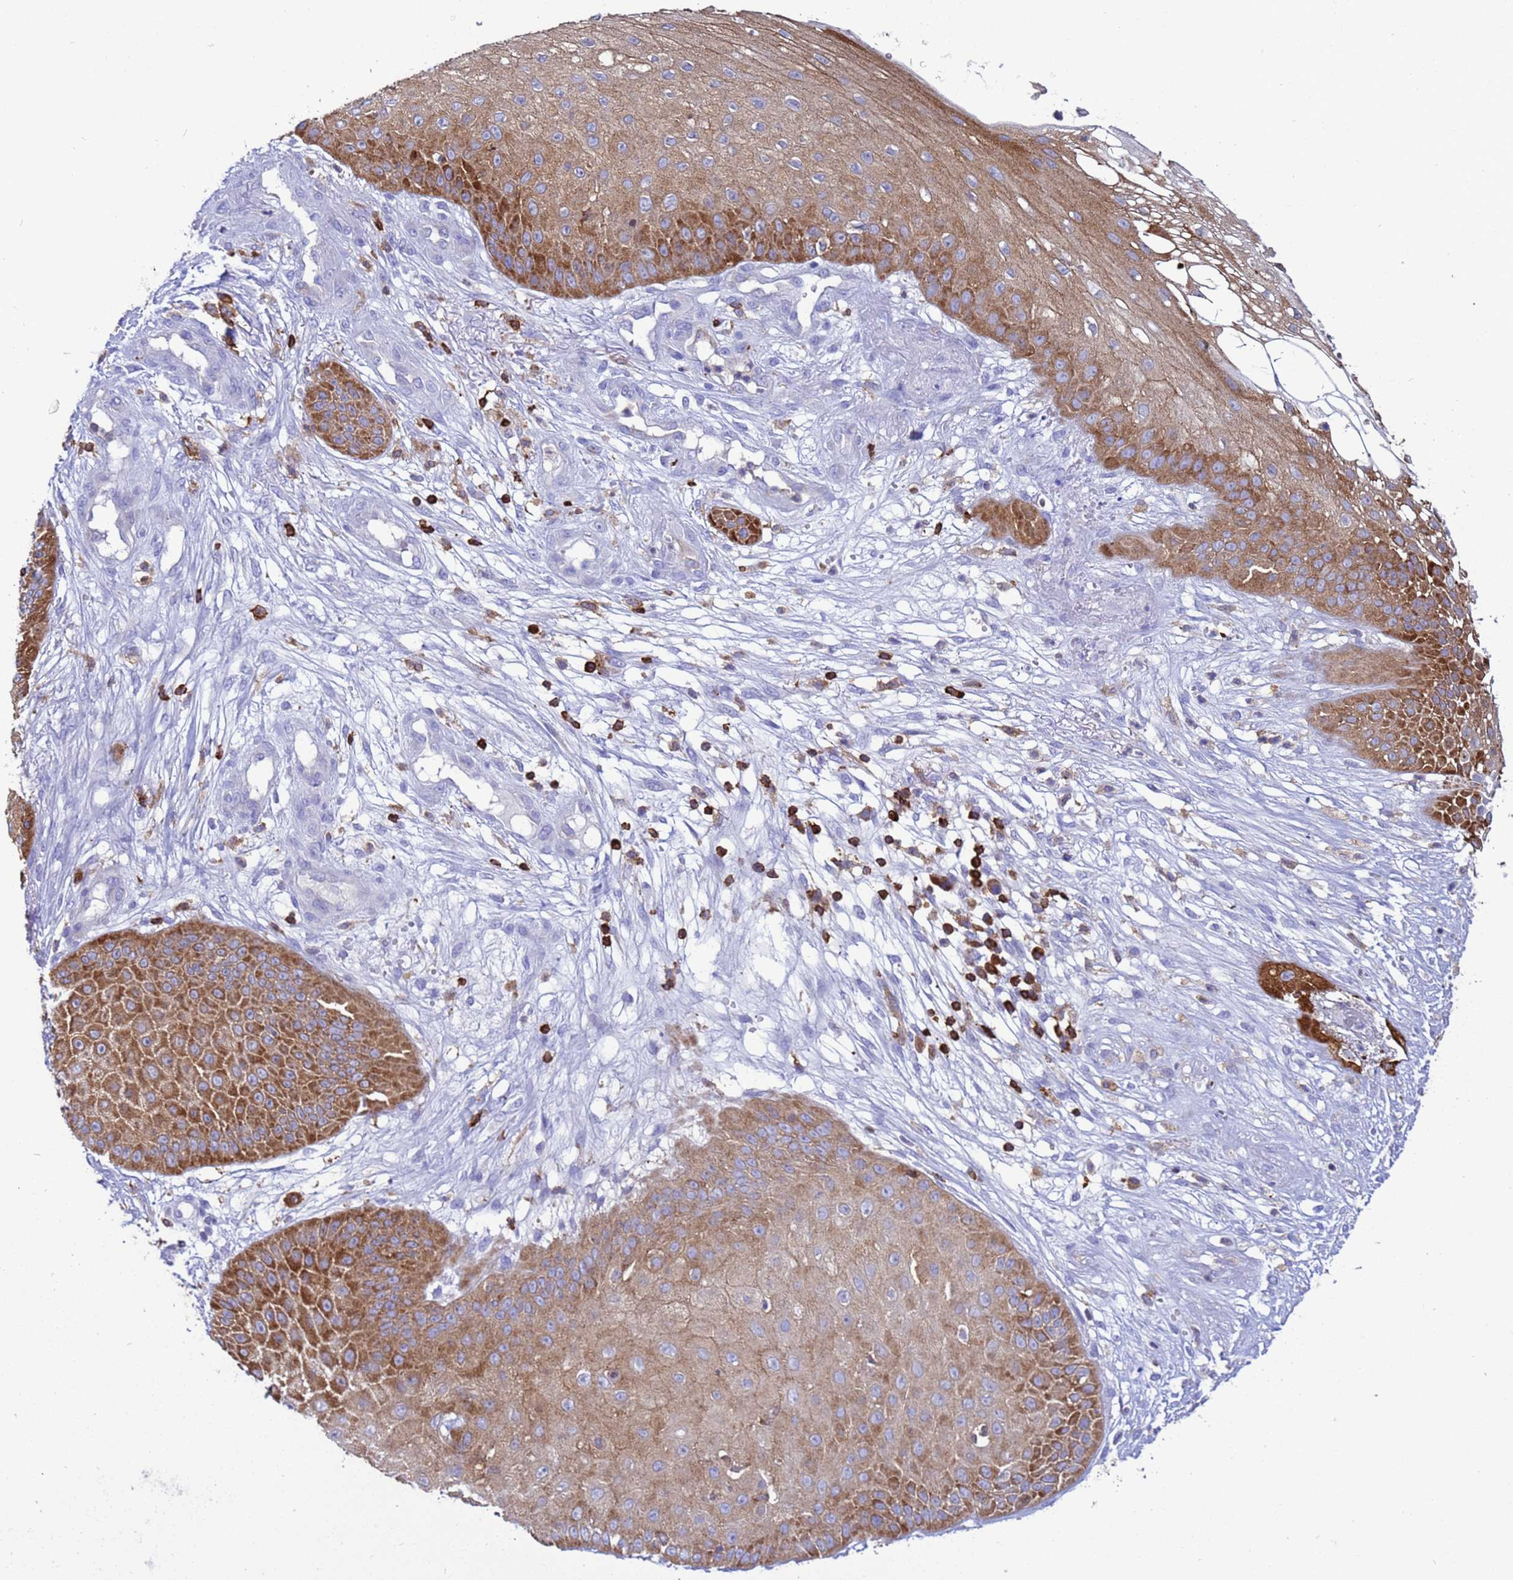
{"staining": {"intensity": "moderate", "quantity": ">75%", "location": "cytoplasmic/membranous"}, "tissue": "skin cancer", "cell_type": "Tumor cells", "image_type": "cancer", "snomed": [{"axis": "morphology", "description": "Squamous cell carcinoma, NOS"}, {"axis": "topography", "description": "Skin"}], "caption": "IHC of skin cancer (squamous cell carcinoma) reveals medium levels of moderate cytoplasmic/membranous positivity in approximately >75% of tumor cells. (brown staining indicates protein expression, while blue staining denotes nuclei).", "gene": "EZR", "patient": {"sex": "male", "age": 70}}